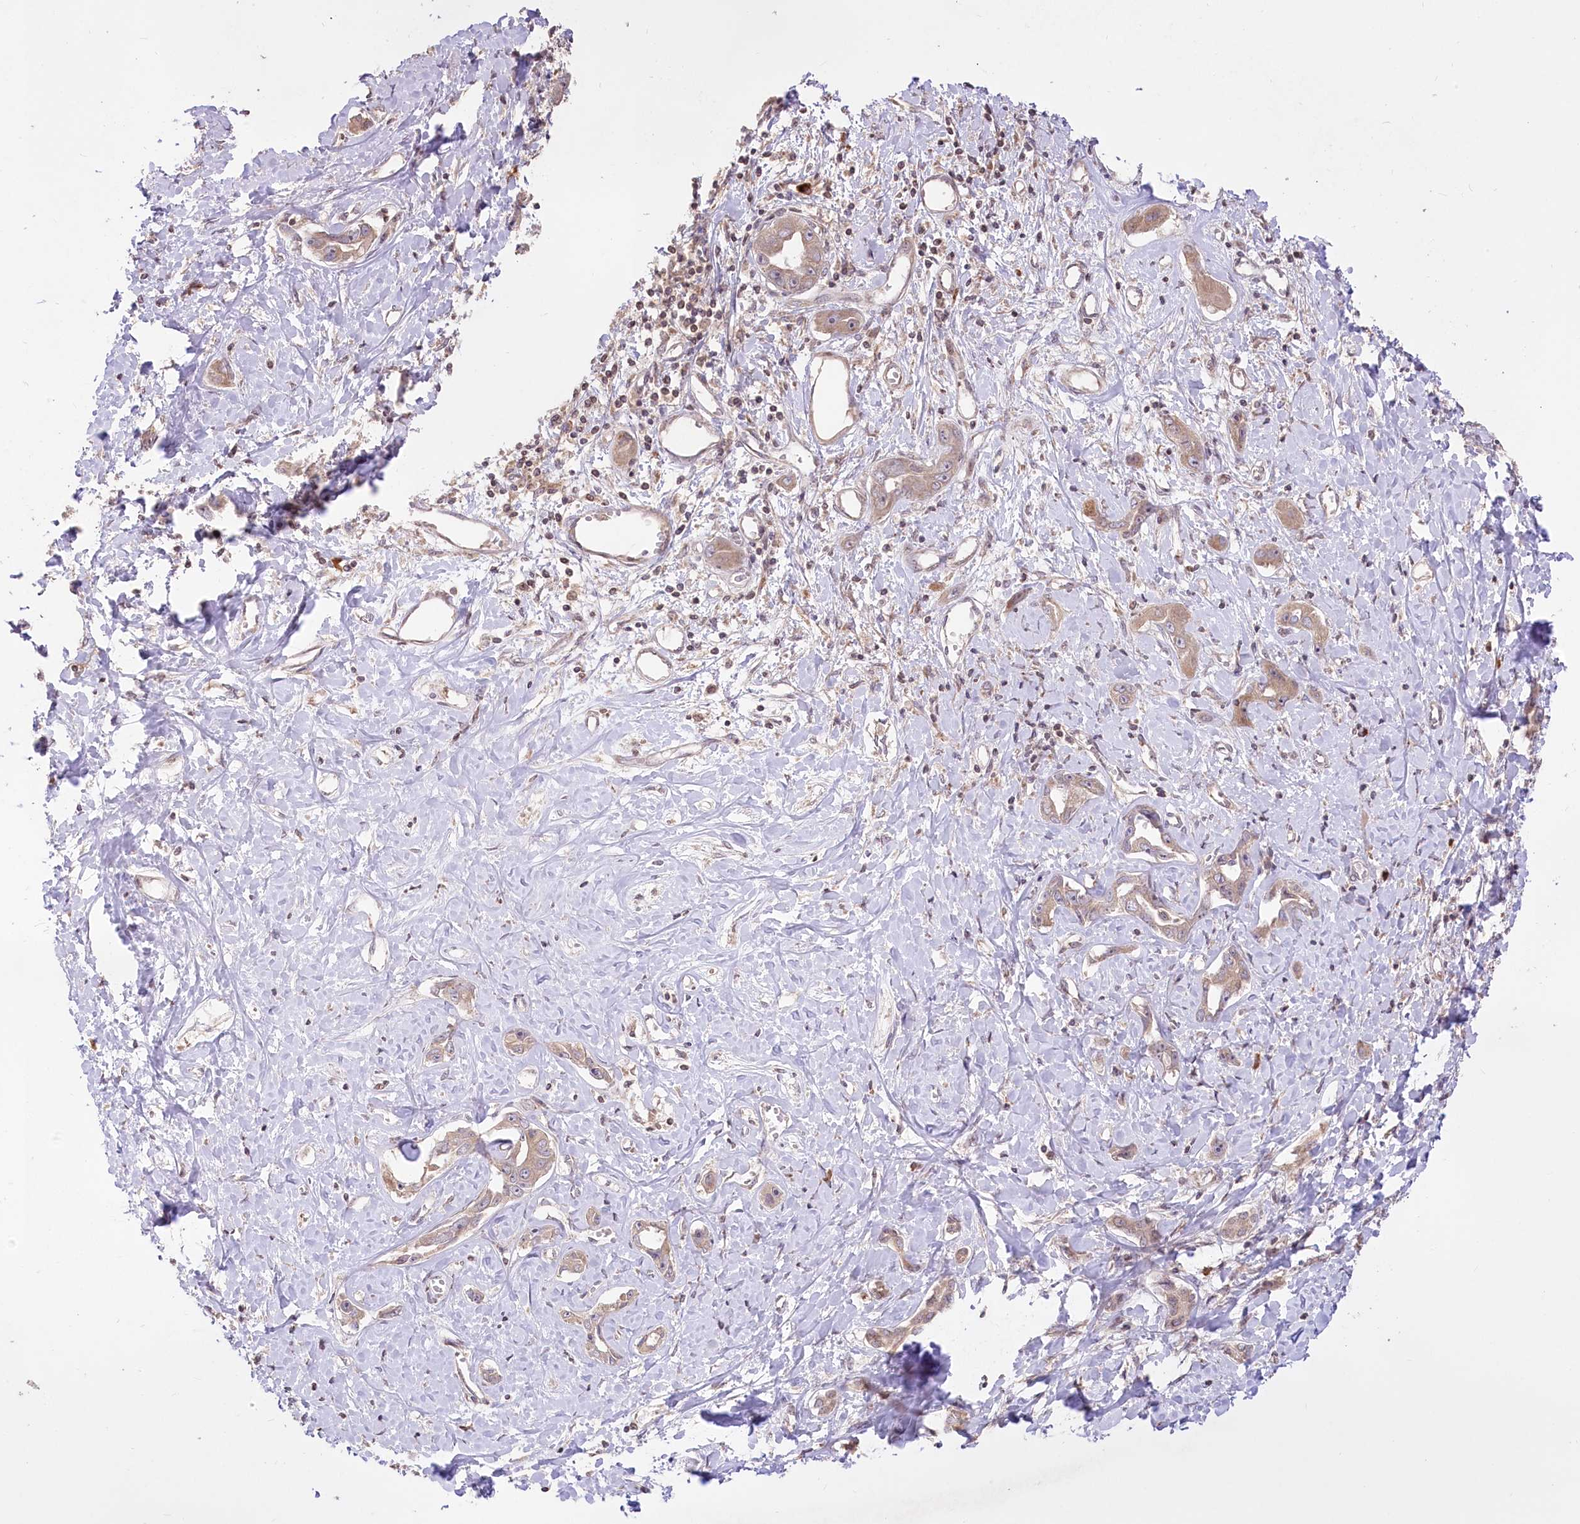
{"staining": {"intensity": "weak", "quantity": ">75%", "location": "cytoplasmic/membranous"}, "tissue": "liver cancer", "cell_type": "Tumor cells", "image_type": "cancer", "snomed": [{"axis": "morphology", "description": "Cholangiocarcinoma"}, {"axis": "topography", "description": "Liver"}], "caption": "Tumor cells display low levels of weak cytoplasmic/membranous positivity in about >75% of cells in human liver cholangiocarcinoma.", "gene": "STT3B", "patient": {"sex": "male", "age": 59}}